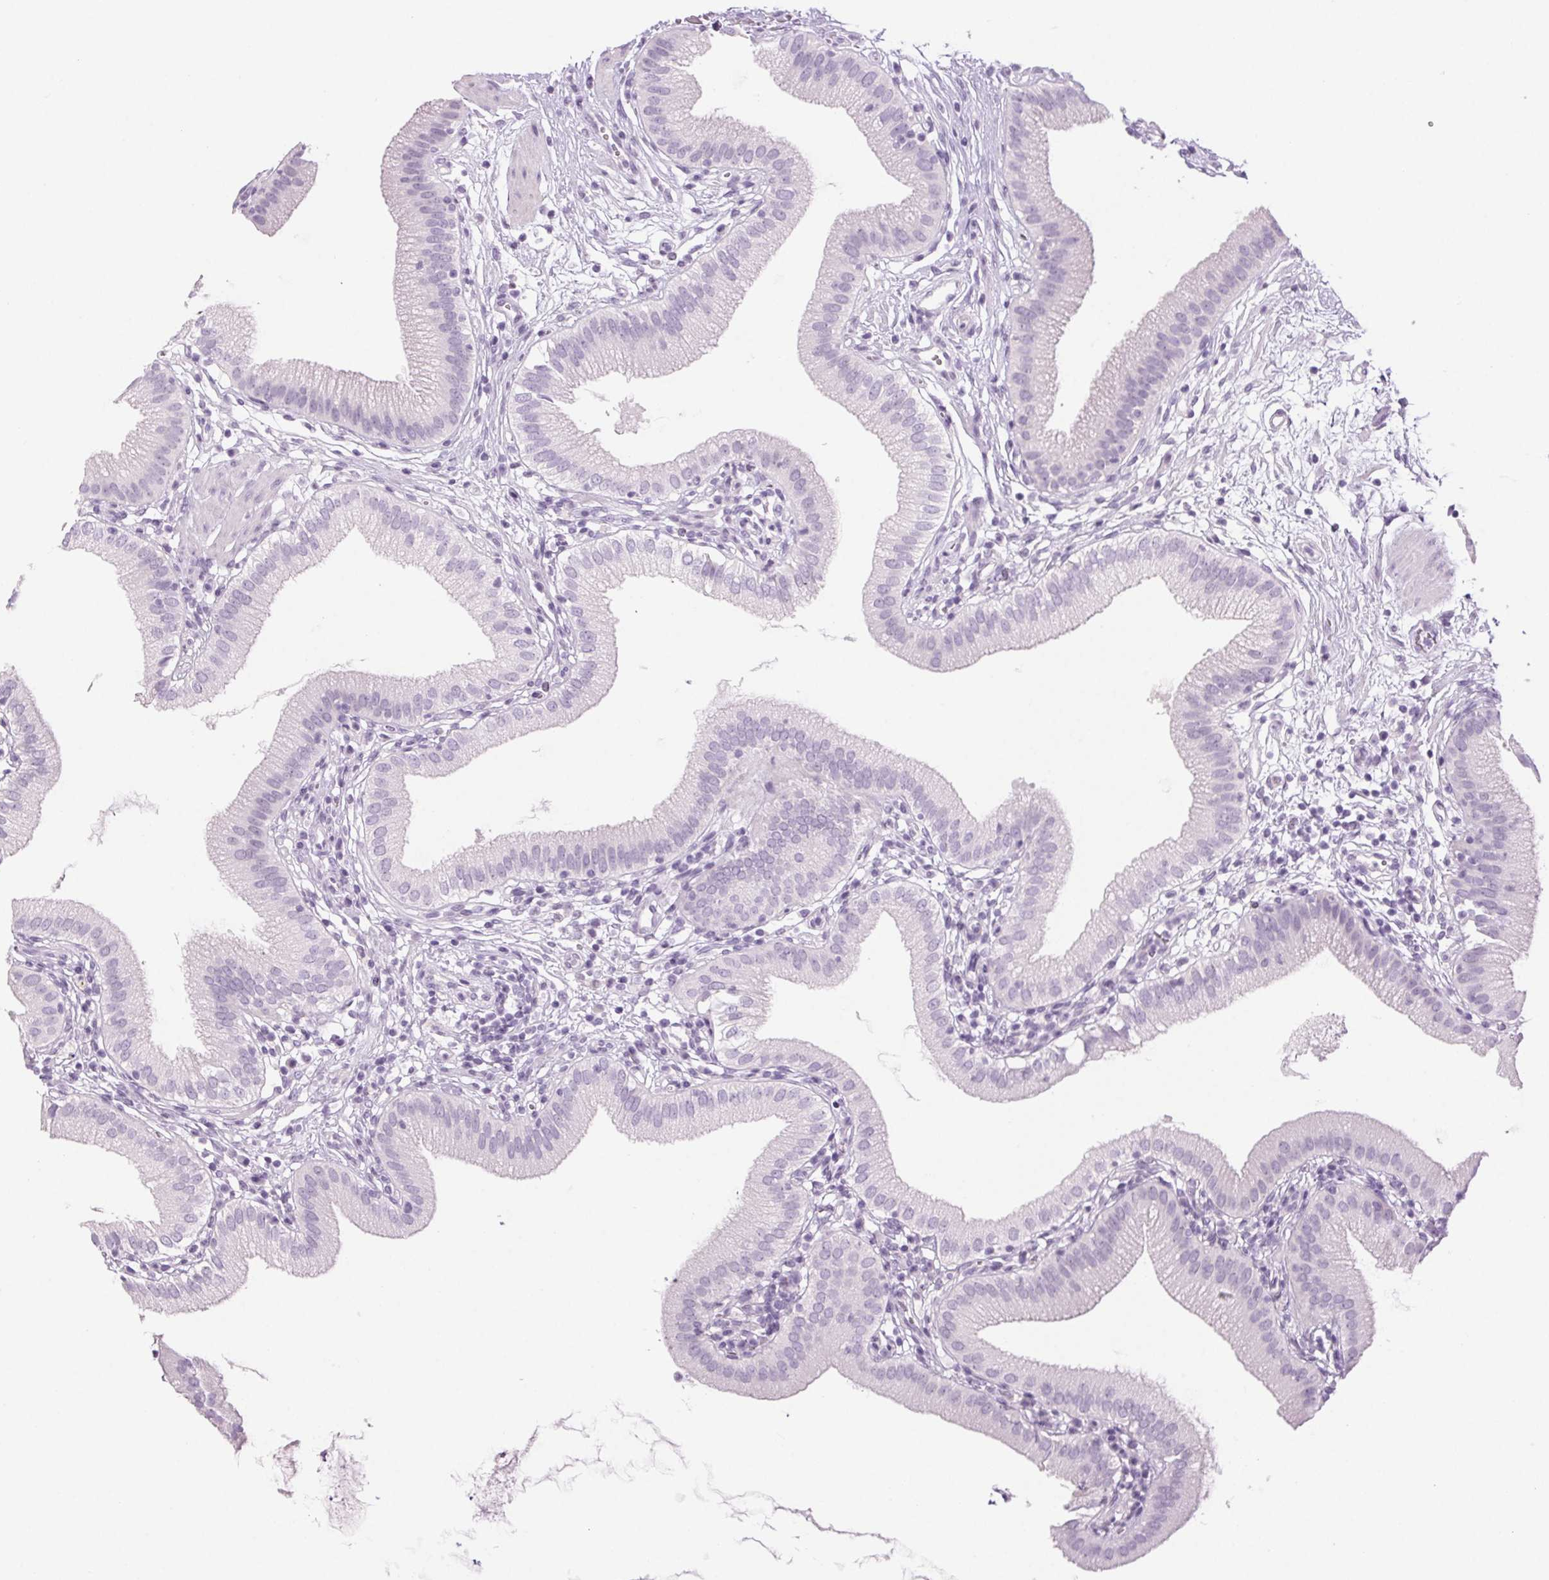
{"staining": {"intensity": "negative", "quantity": "none", "location": "none"}, "tissue": "gallbladder", "cell_type": "Glandular cells", "image_type": "normal", "snomed": [{"axis": "morphology", "description": "Normal tissue, NOS"}, {"axis": "topography", "description": "Gallbladder"}], "caption": "Glandular cells show no significant expression in normal gallbladder.", "gene": "LRP2", "patient": {"sex": "female", "age": 65}}